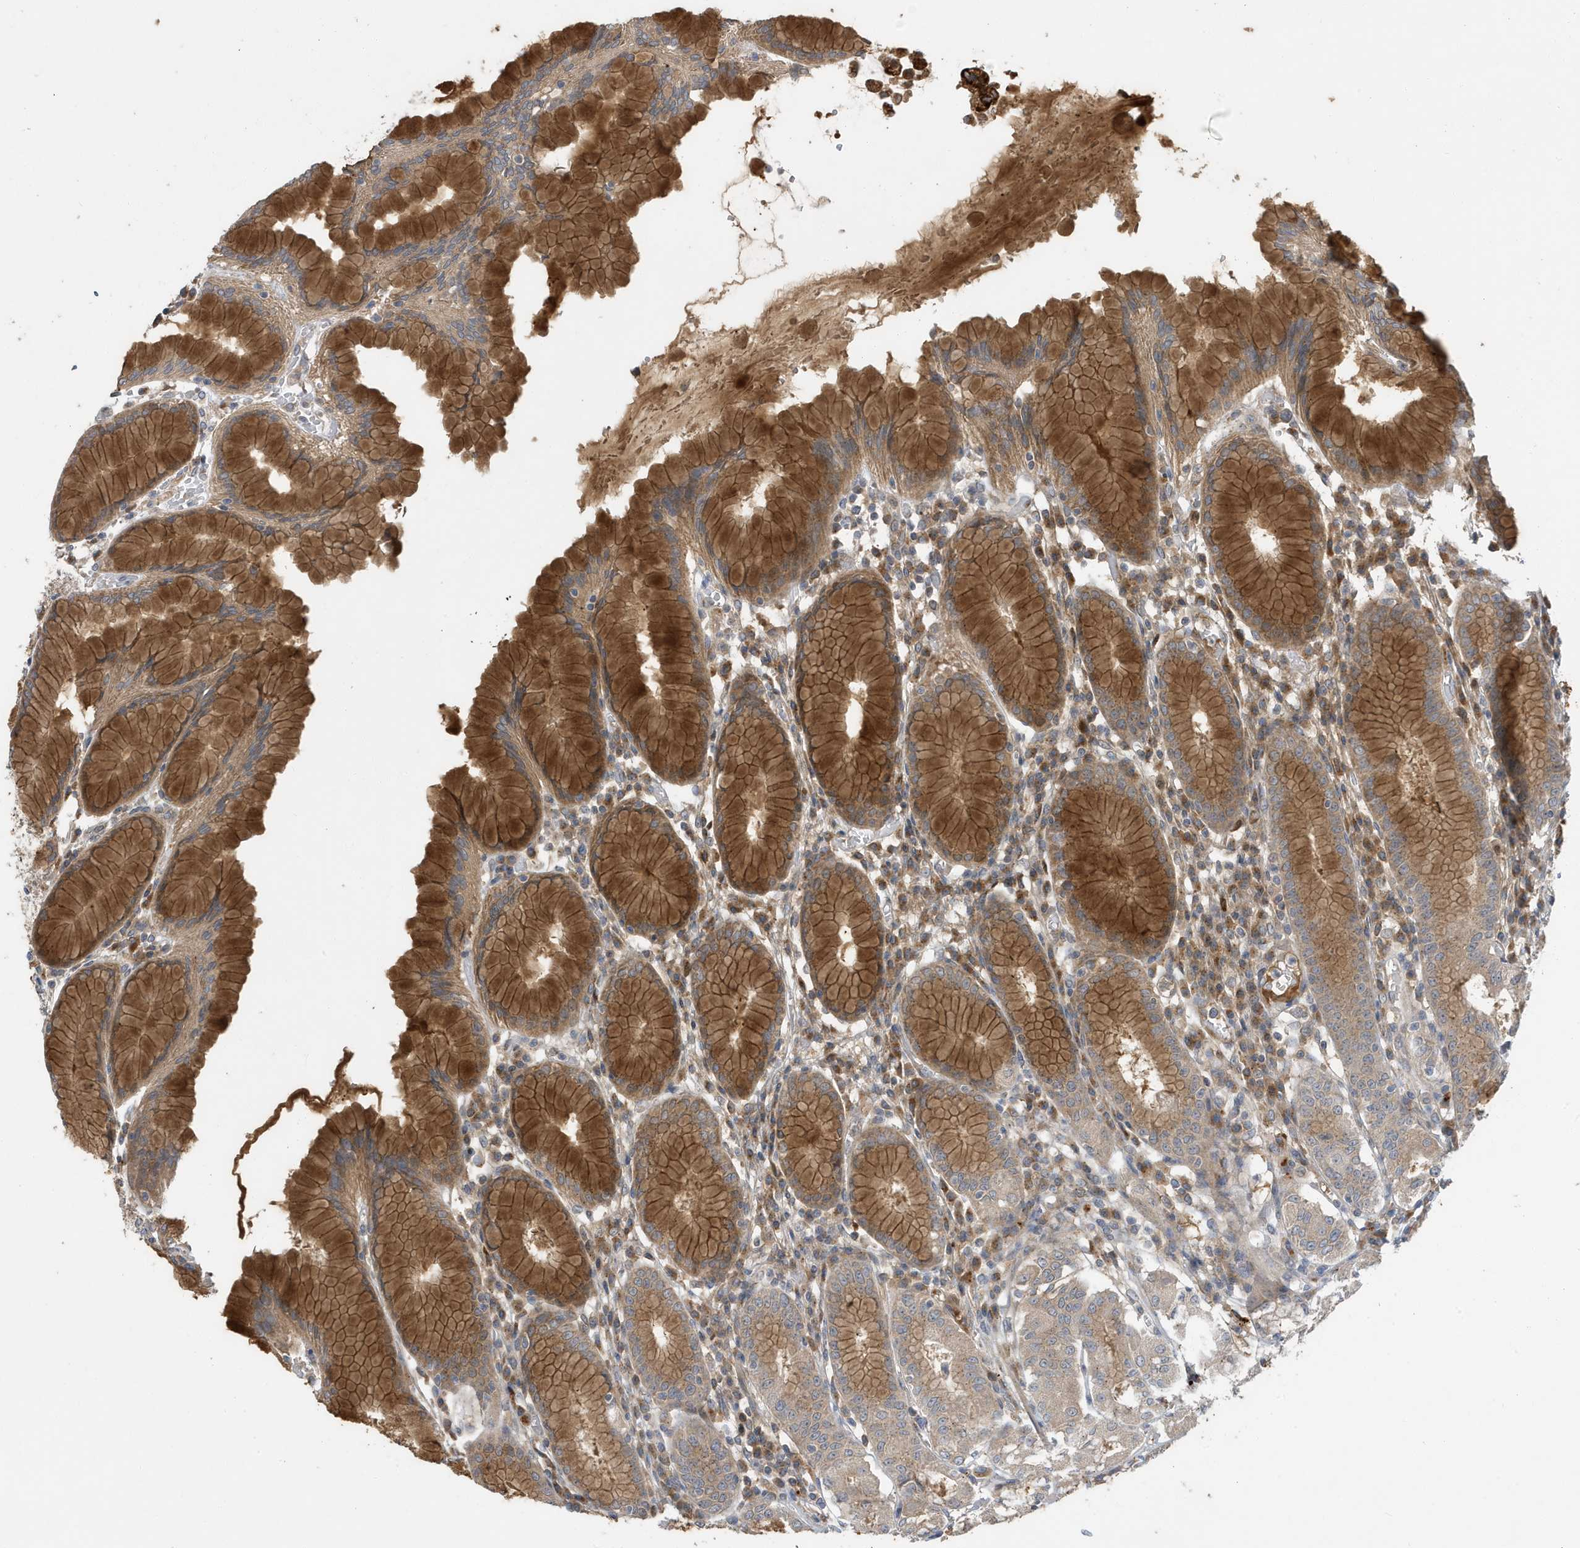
{"staining": {"intensity": "strong", "quantity": ">75%", "location": "cytoplasmic/membranous"}, "tissue": "stomach", "cell_type": "Glandular cells", "image_type": "normal", "snomed": [{"axis": "morphology", "description": "Normal tissue, NOS"}, {"axis": "topography", "description": "Stomach"}, {"axis": "topography", "description": "Stomach, lower"}], "caption": "Immunohistochemical staining of normal stomach displays strong cytoplasmic/membranous protein positivity in approximately >75% of glandular cells.", "gene": "LAPTM4A", "patient": {"sex": "female", "age": 56}}